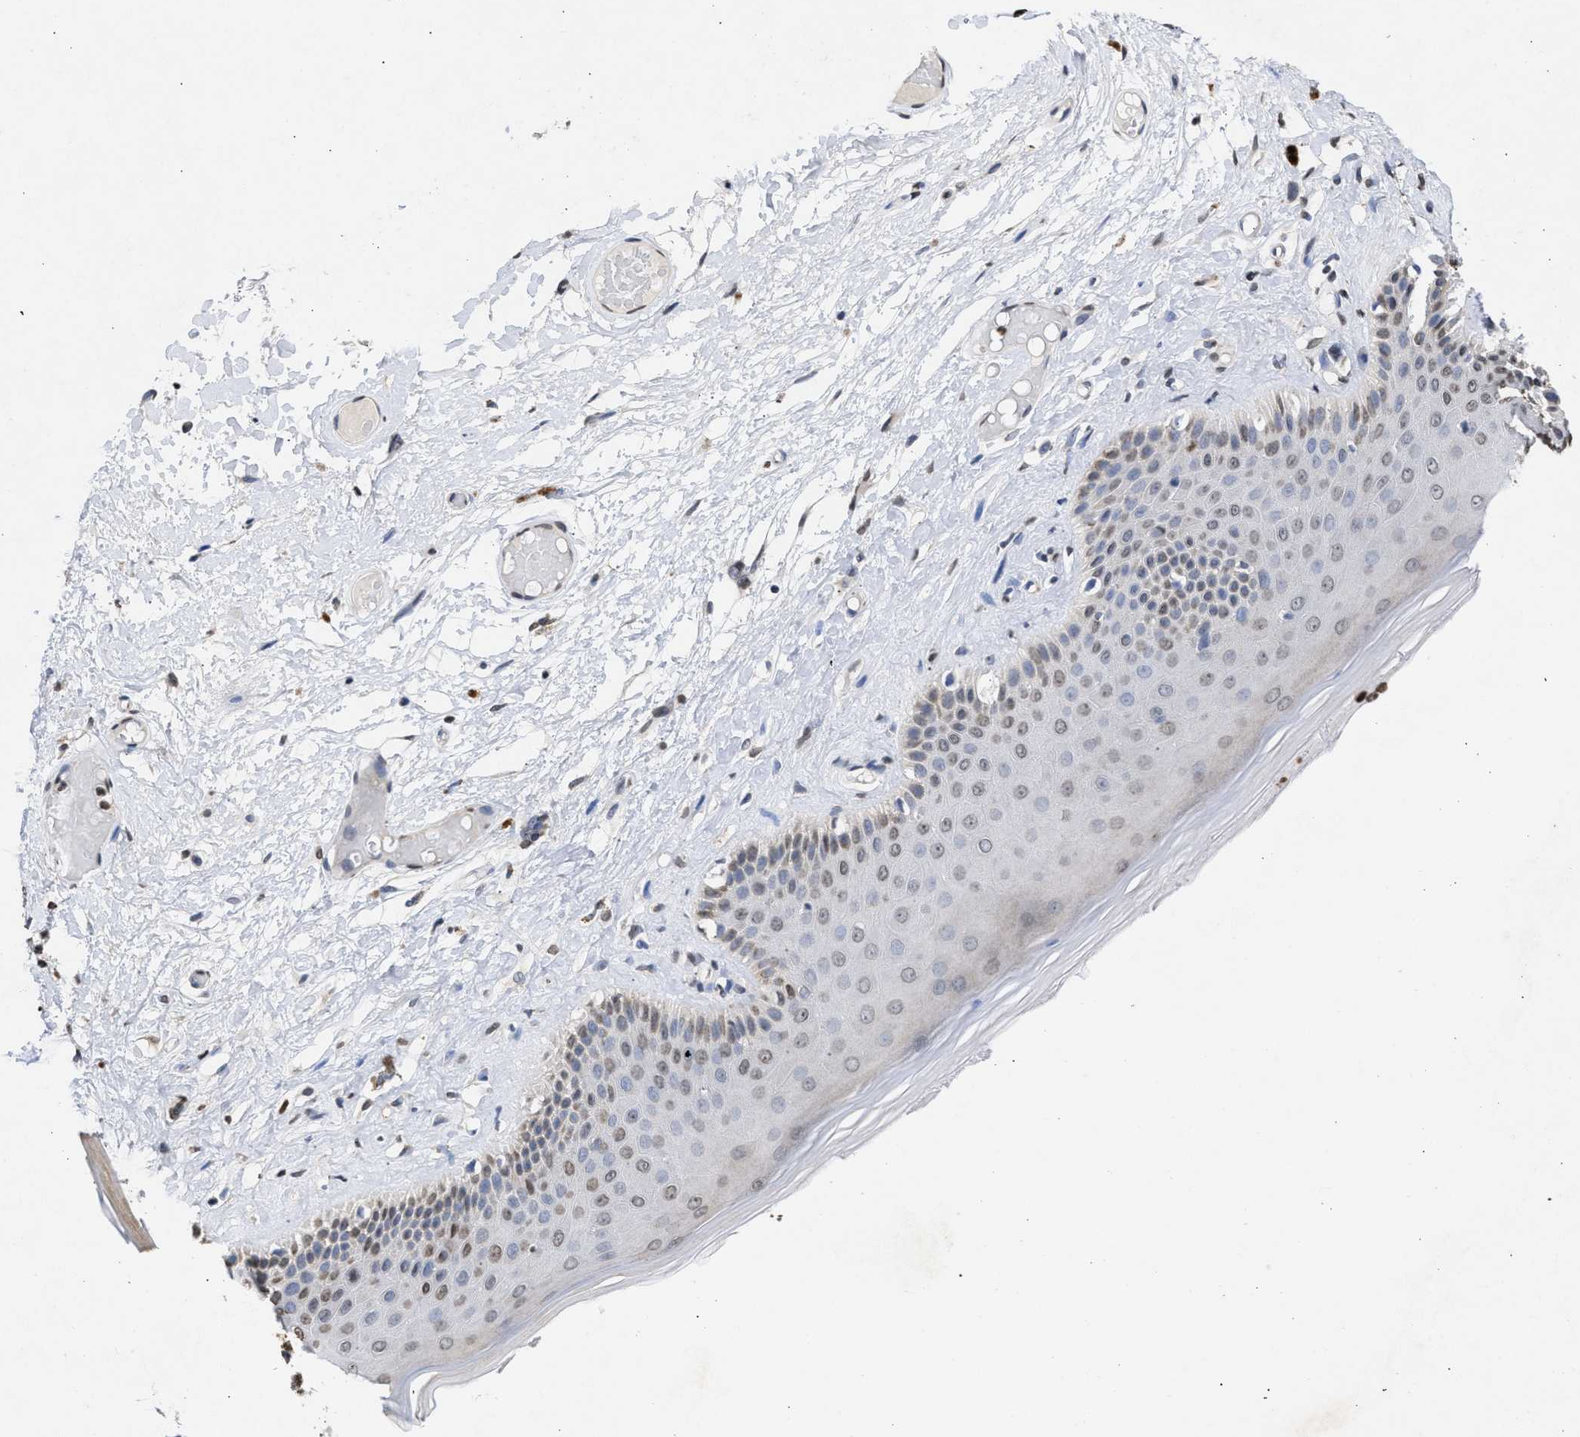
{"staining": {"intensity": "weak", "quantity": "25%-75%", "location": "cytoplasmic/membranous,nuclear"}, "tissue": "skin", "cell_type": "Epidermal cells", "image_type": "normal", "snomed": [{"axis": "morphology", "description": "Normal tissue, NOS"}, {"axis": "topography", "description": "Vulva"}], "caption": "Epidermal cells show low levels of weak cytoplasmic/membranous,nuclear expression in approximately 25%-75% of cells in benign human skin.", "gene": "NUP35", "patient": {"sex": "female", "age": 73}}